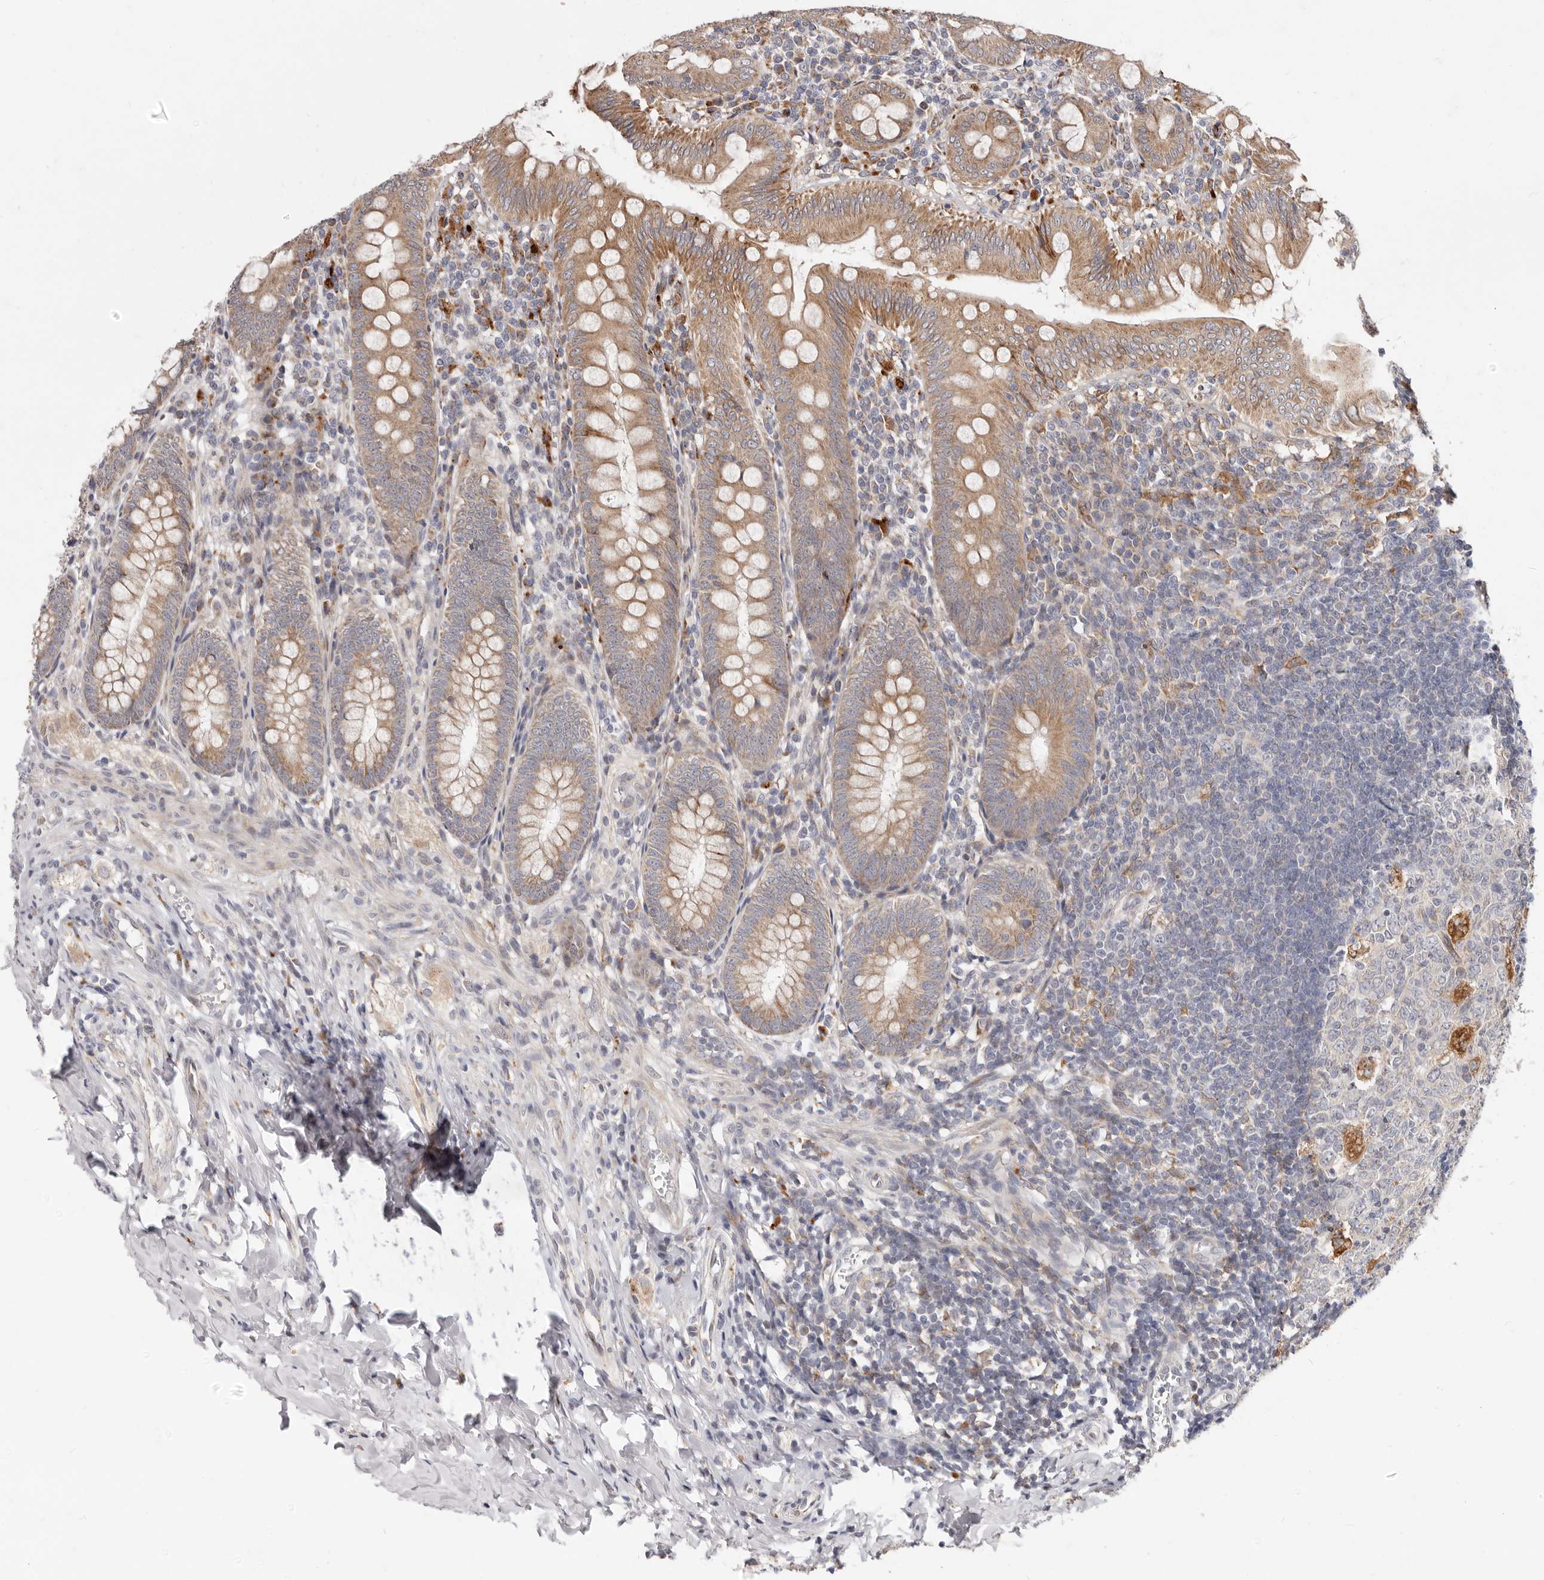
{"staining": {"intensity": "moderate", "quantity": ">75%", "location": "cytoplasmic/membranous"}, "tissue": "appendix", "cell_type": "Glandular cells", "image_type": "normal", "snomed": [{"axis": "morphology", "description": "Normal tissue, NOS"}, {"axis": "topography", "description": "Appendix"}], "caption": "Unremarkable appendix reveals moderate cytoplasmic/membranous positivity in about >75% of glandular cells.", "gene": "TOR3A", "patient": {"sex": "male", "age": 14}}